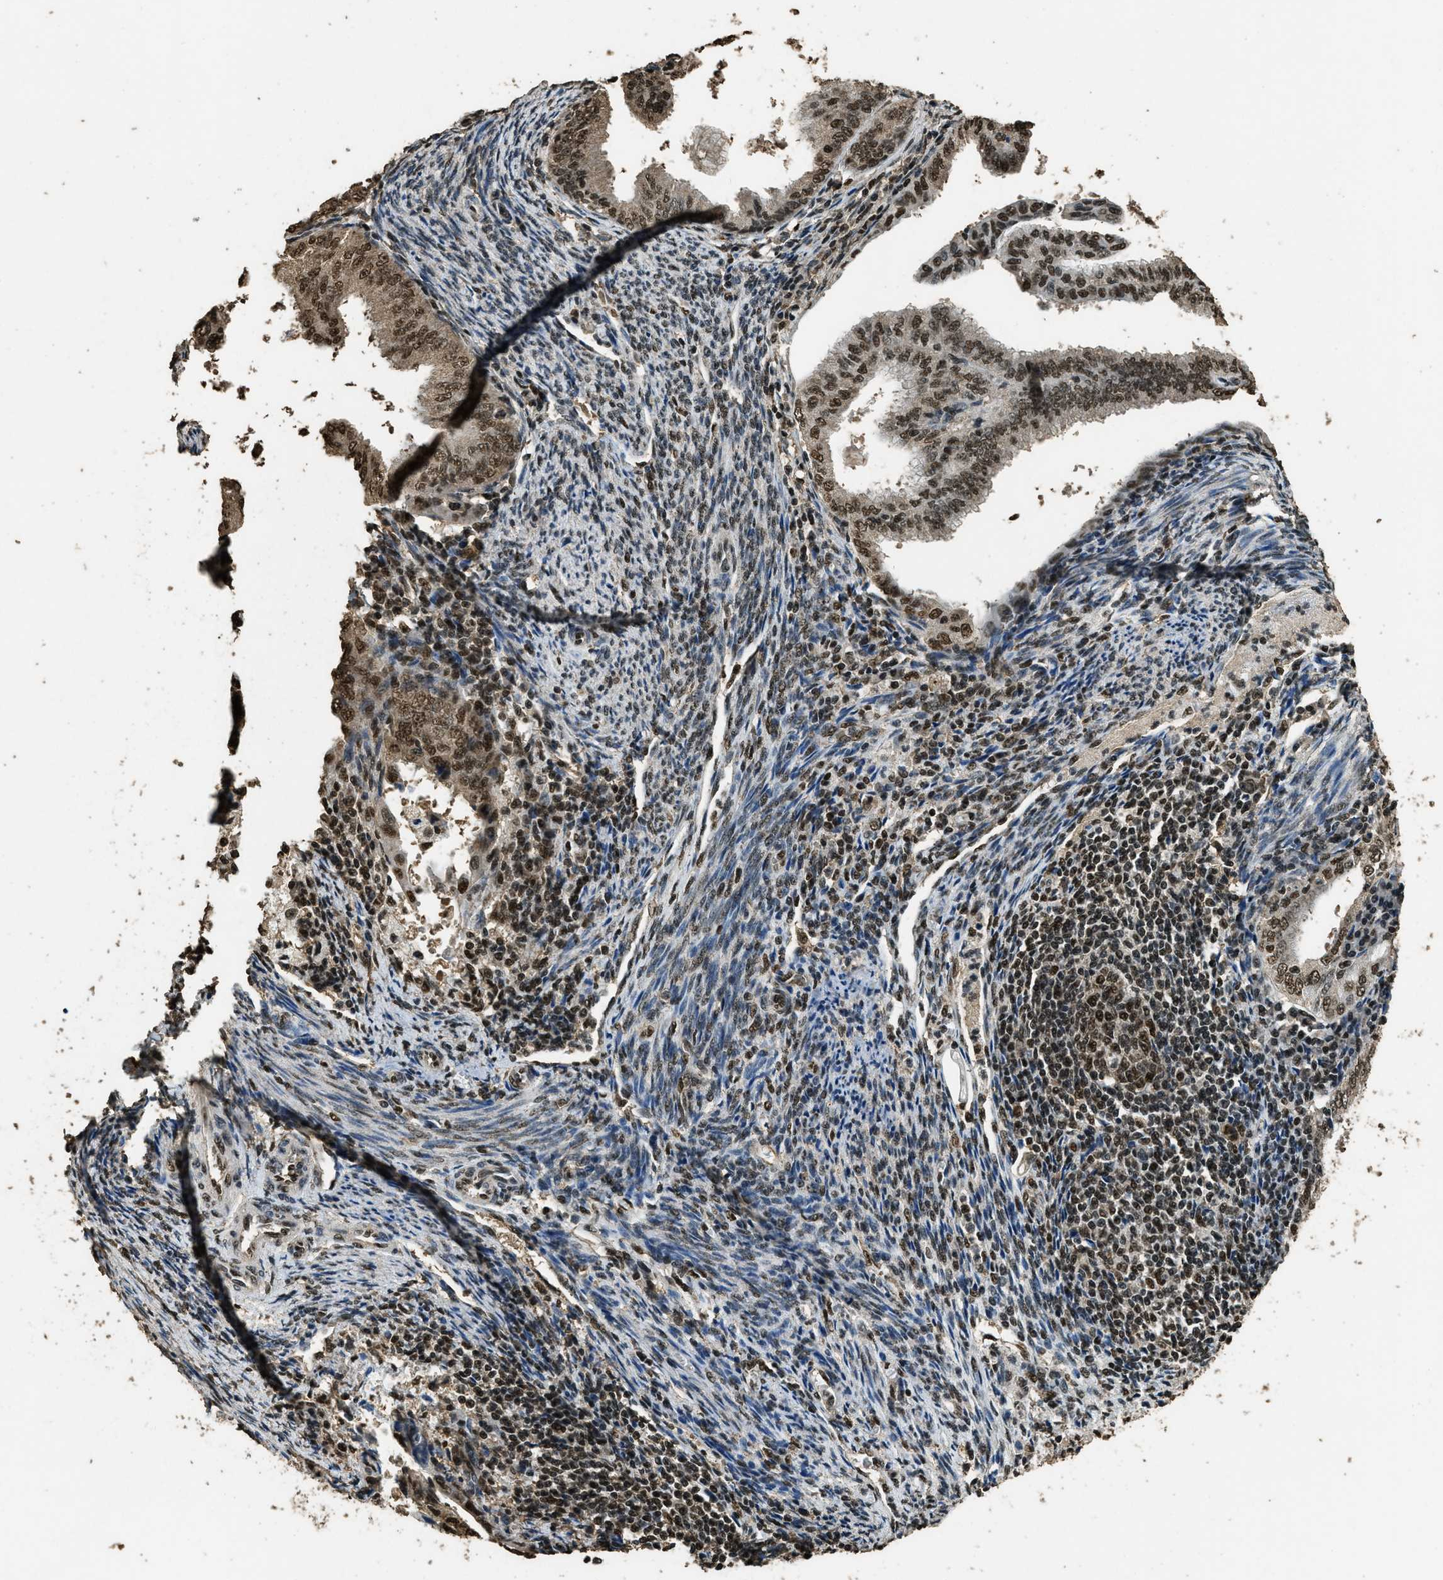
{"staining": {"intensity": "moderate", "quantity": ">75%", "location": "cytoplasmic/membranous,nuclear"}, "tissue": "endometrial cancer", "cell_type": "Tumor cells", "image_type": "cancer", "snomed": [{"axis": "morphology", "description": "Adenocarcinoma, NOS"}, {"axis": "topography", "description": "Endometrium"}], "caption": "Immunohistochemical staining of human adenocarcinoma (endometrial) demonstrates medium levels of moderate cytoplasmic/membranous and nuclear positivity in about >75% of tumor cells.", "gene": "MYB", "patient": {"sex": "female", "age": 58}}